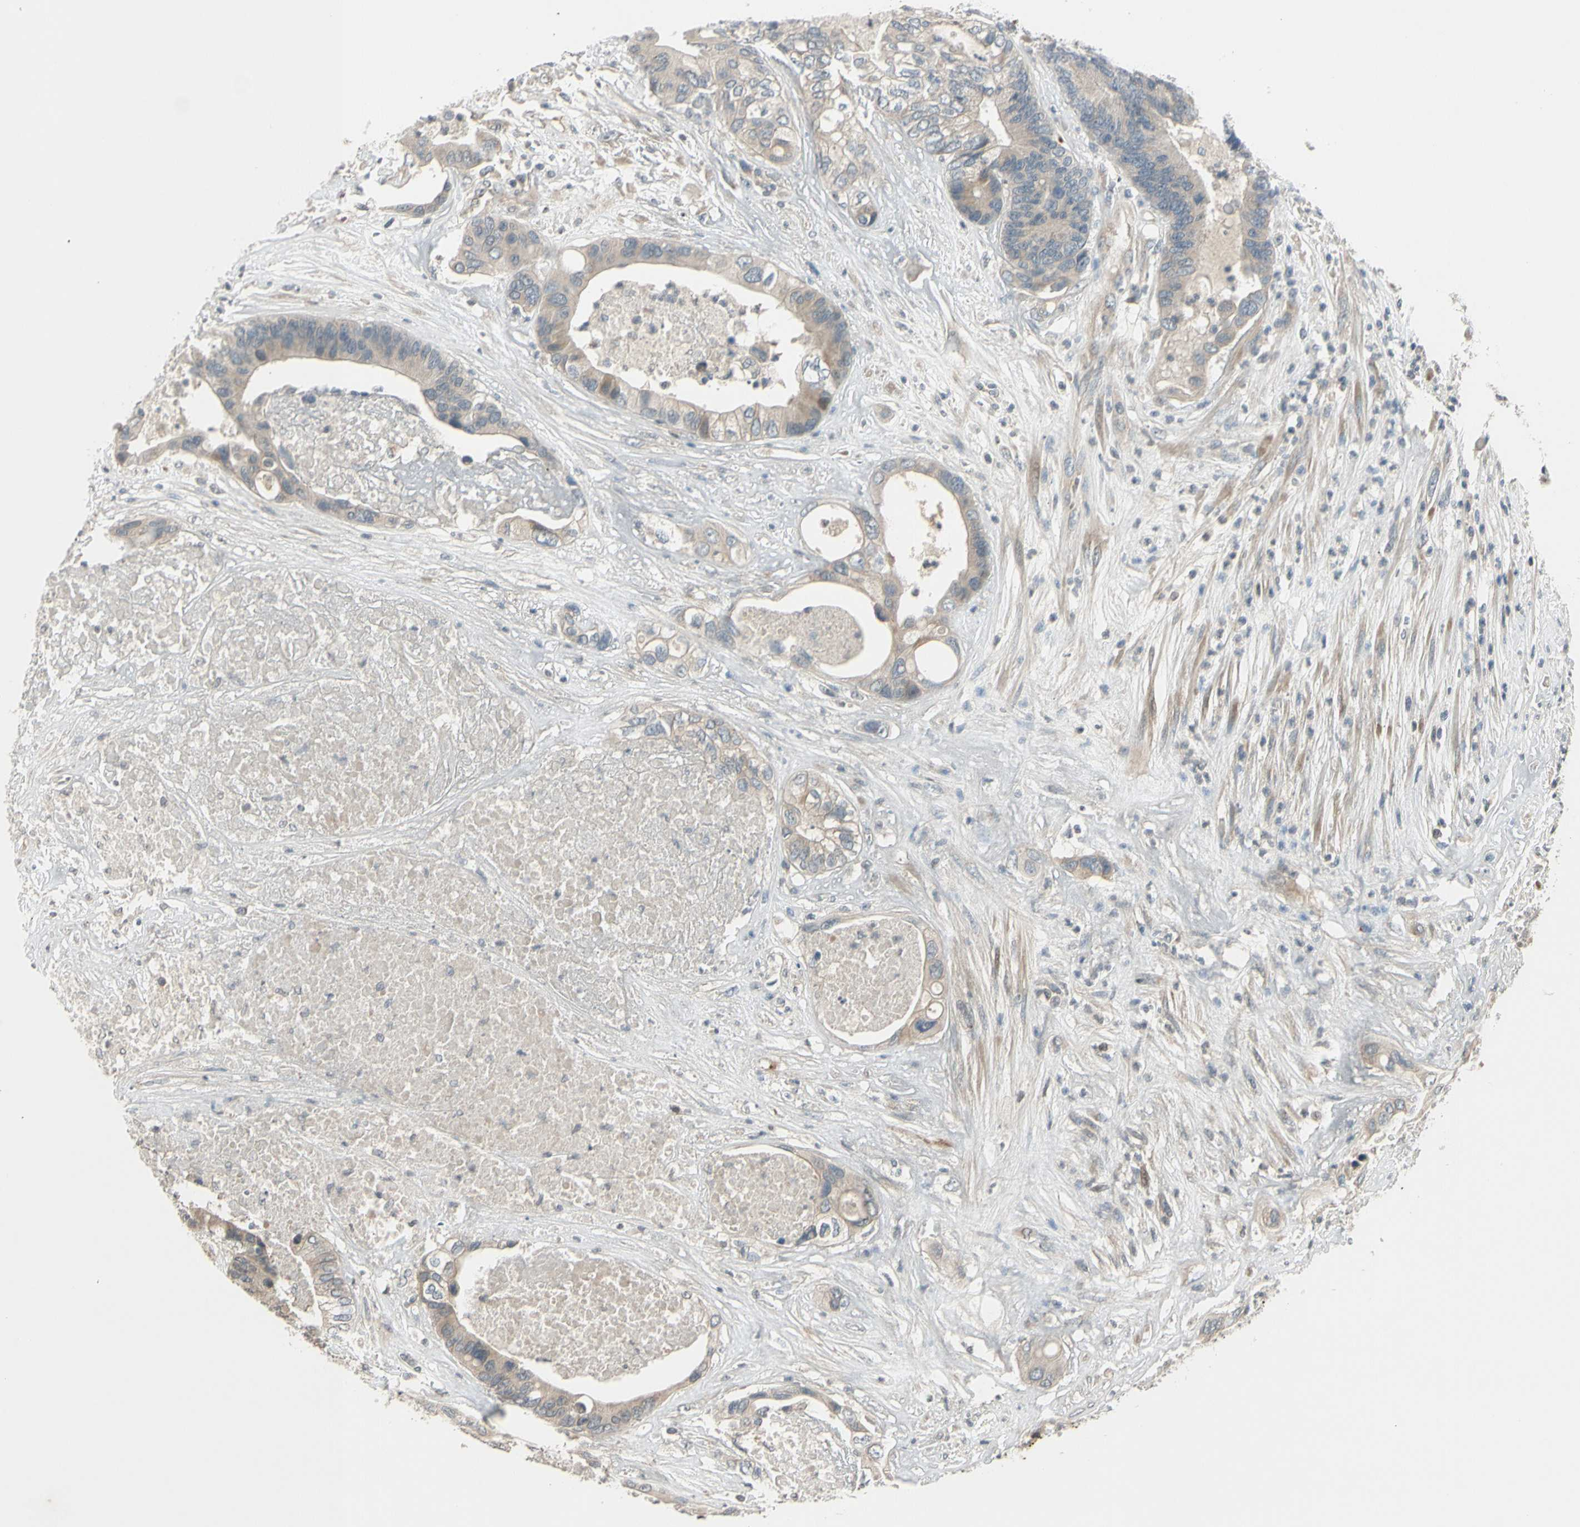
{"staining": {"intensity": "weak", "quantity": ">75%", "location": "cytoplasmic/membranous"}, "tissue": "colorectal cancer", "cell_type": "Tumor cells", "image_type": "cancer", "snomed": [{"axis": "morphology", "description": "Adenocarcinoma, NOS"}, {"axis": "topography", "description": "Rectum"}], "caption": "Colorectal adenocarcinoma stained for a protein exhibits weak cytoplasmic/membranous positivity in tumor cells.", "gene": "FGF10", "patient": {"sex": "male", "age": 55}}